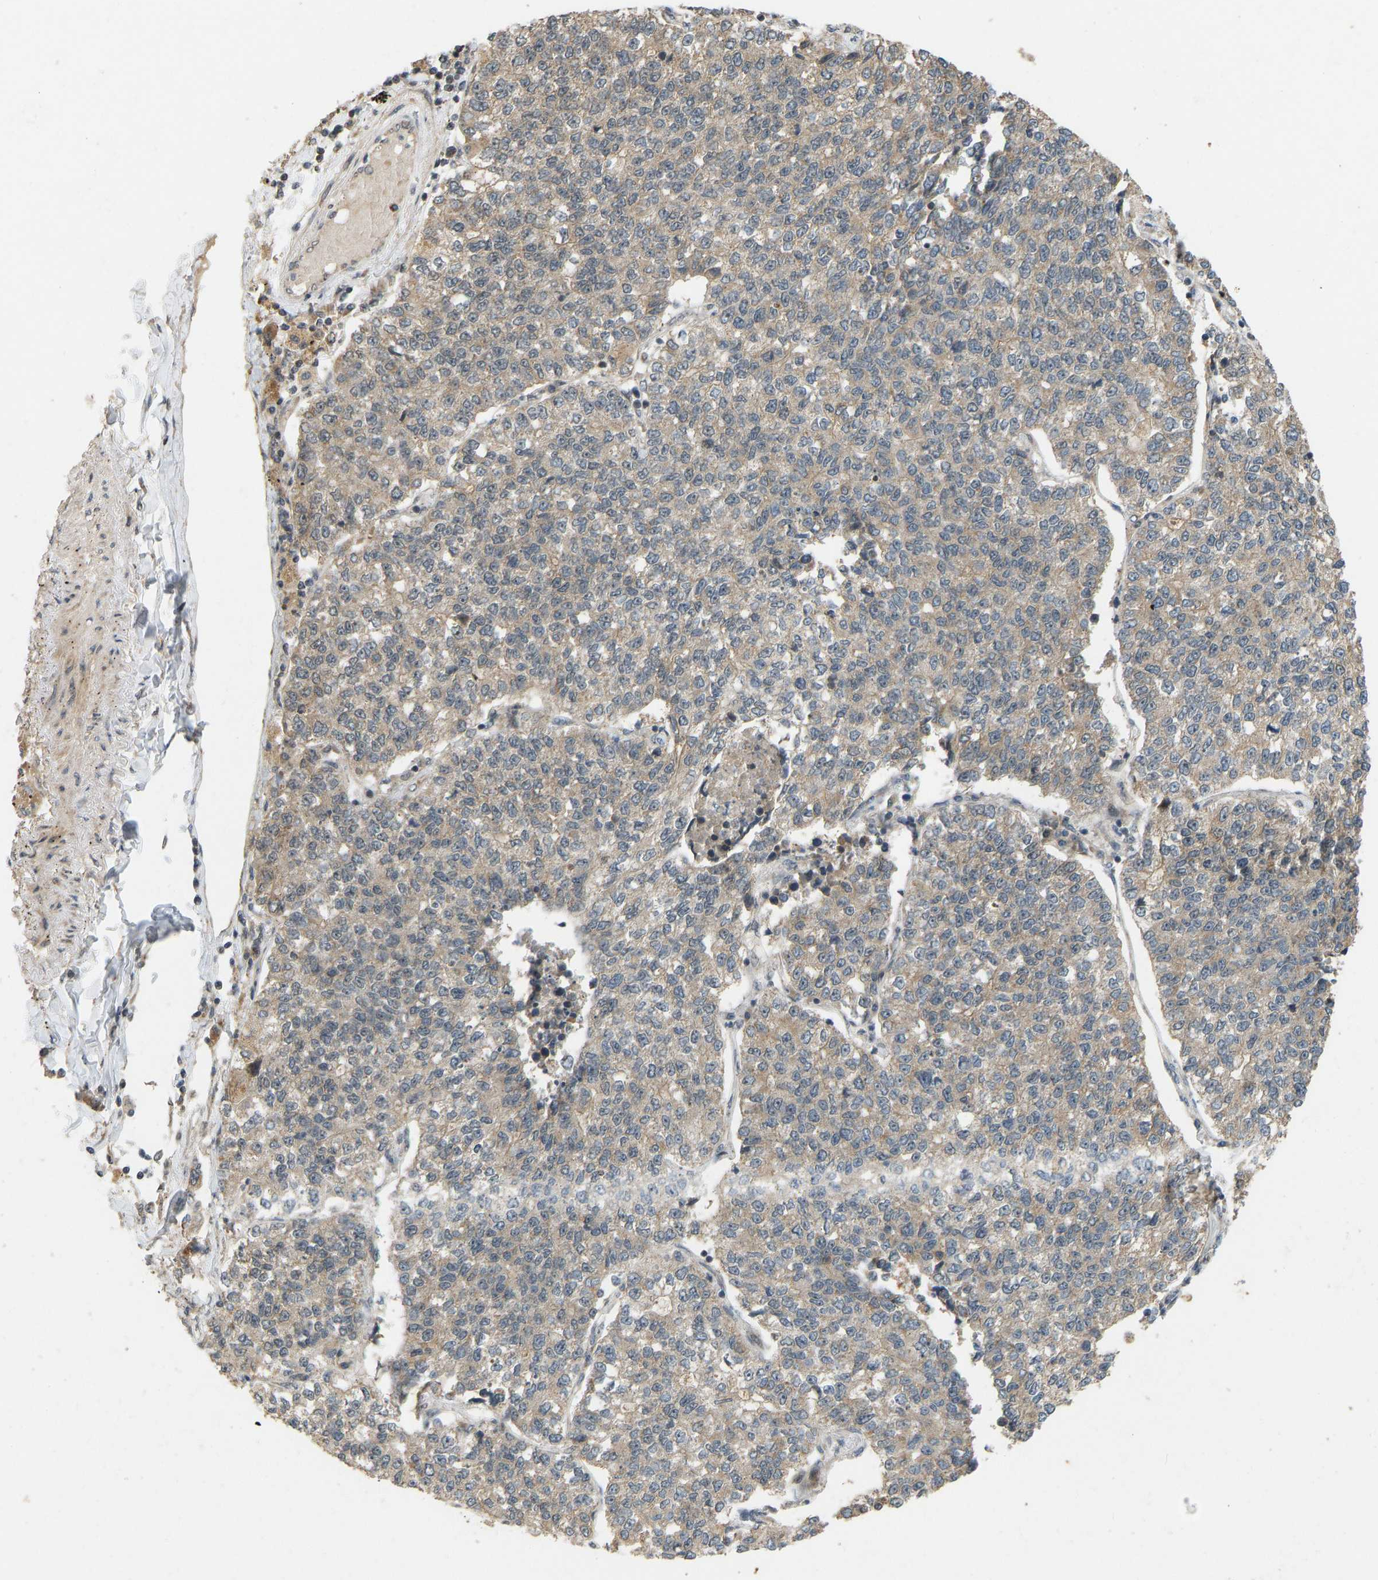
{"staining": {"intensity": "weak", "quantity": ">75%", "location": "cytoplasmic/membranous"}, "tissue": "lung cancer", "cell_type": "Tumor cells", "image_type": "cancer", "snomed": [{"axis": "morphology", "description": "Adenocarcinoma, NOS"}, {"axis": "topography", "description": "Lung"}], "caption": "Protein expression analysis of human adenocarcinoma (lung) reveals weak cytoplasmic/membranous staining in about >75% of tumor cells. The staining was performed using DAB to visualize the protein expression in brown, while the nuclei were stained in blue with hematoxylin (Magnification: 20x).", "gene": "ACADS", "patient": {"sex": "male", "age": 49}}